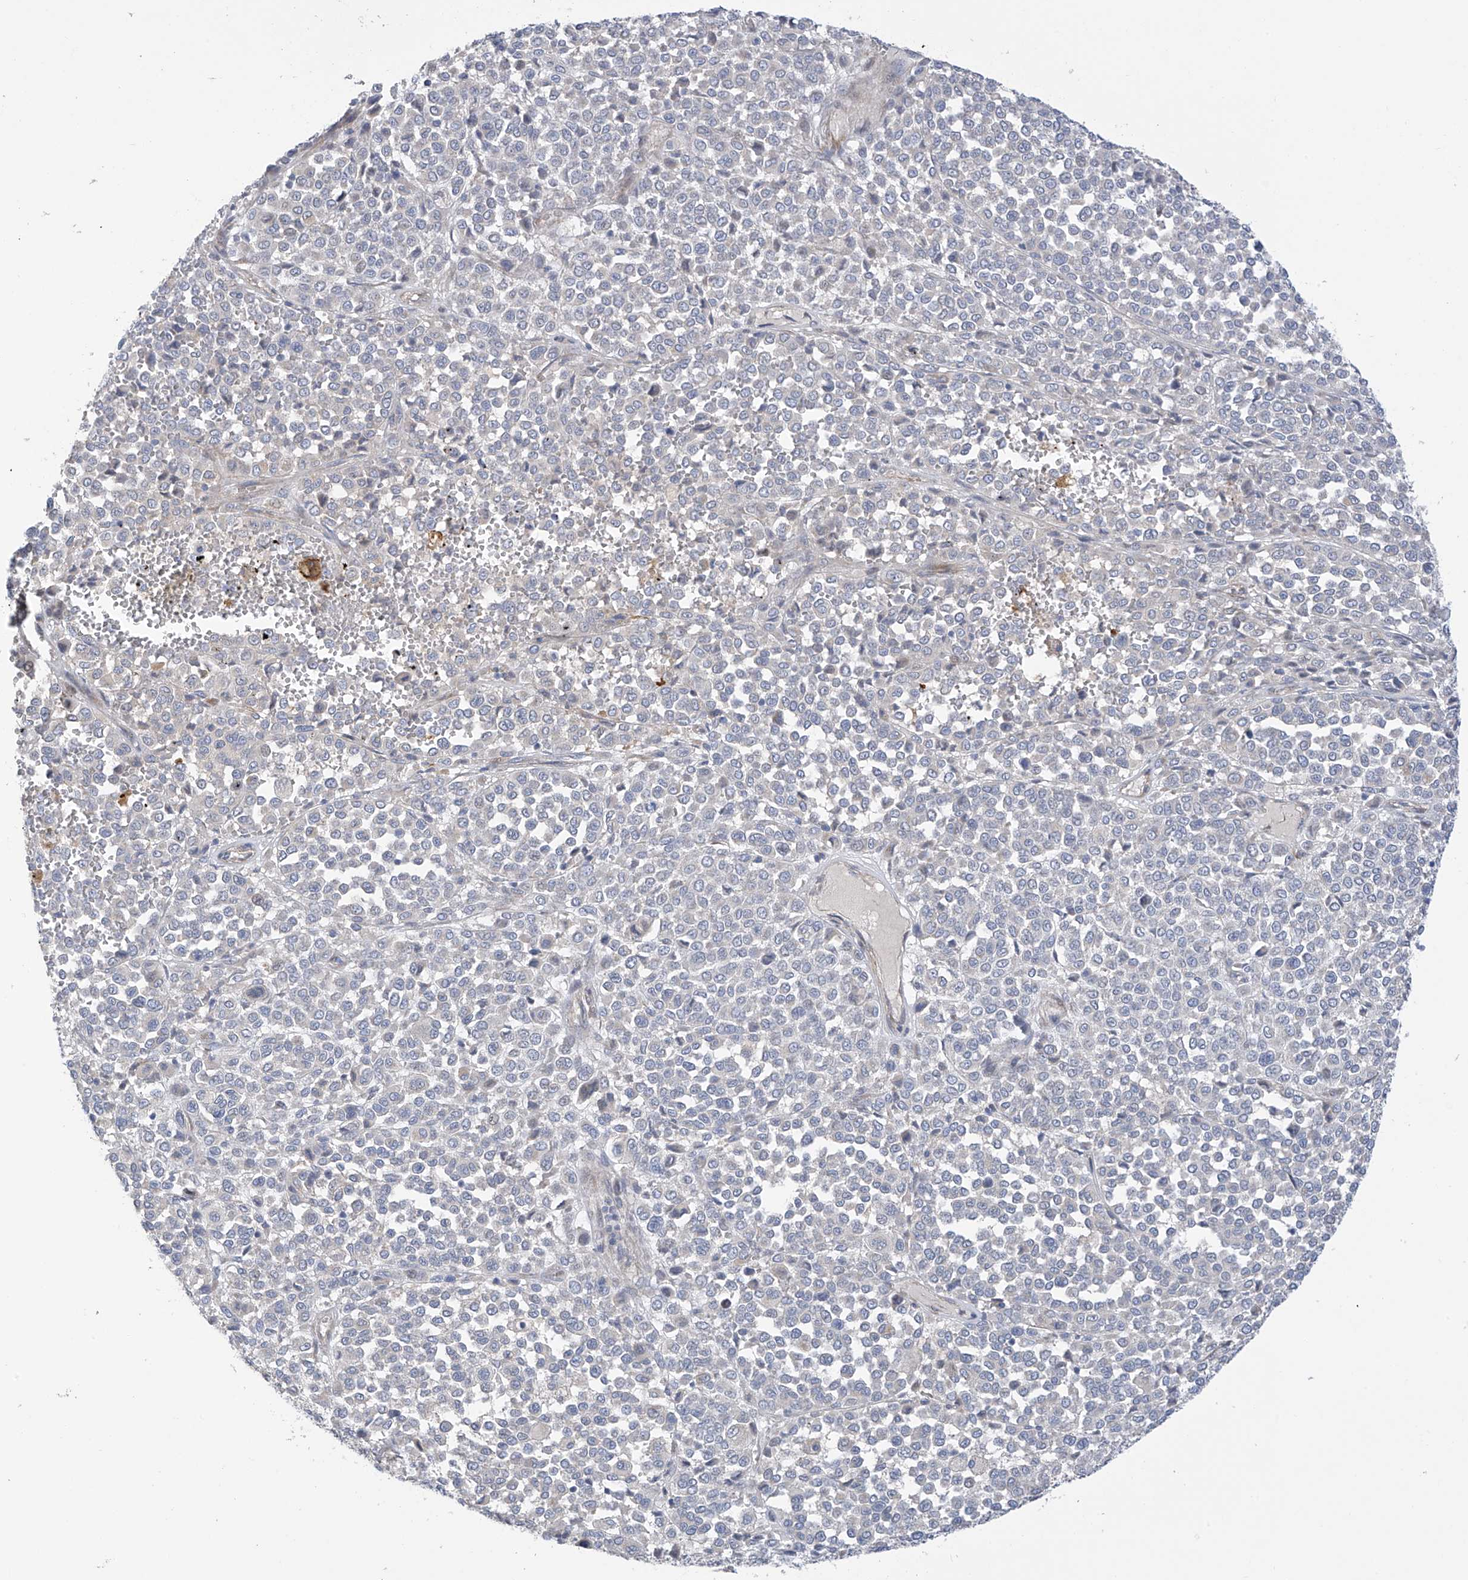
{"staining": {"intensity": "negative", "quantity": "none", "location": "none"}, "tissue": "melanoma", "cell_type": "Tumor cells", "image_type": "cancer", "snomed": [{"axis": "morphology", "description": "Malignant melanoma, Metastatic site"}, {"axis": "topography", "description": "Pancreas"}], "caption": "There is no significant staining in tumor cells of malignant melanoma (metastatic site). (DAB (3,3'-diaminobenzidine) immunohistochemistry (IHC) visualized using brightfield microscopy, high magnification).", "gene": "ZNF641", "patient": {"sex": "female", "age": 30}}